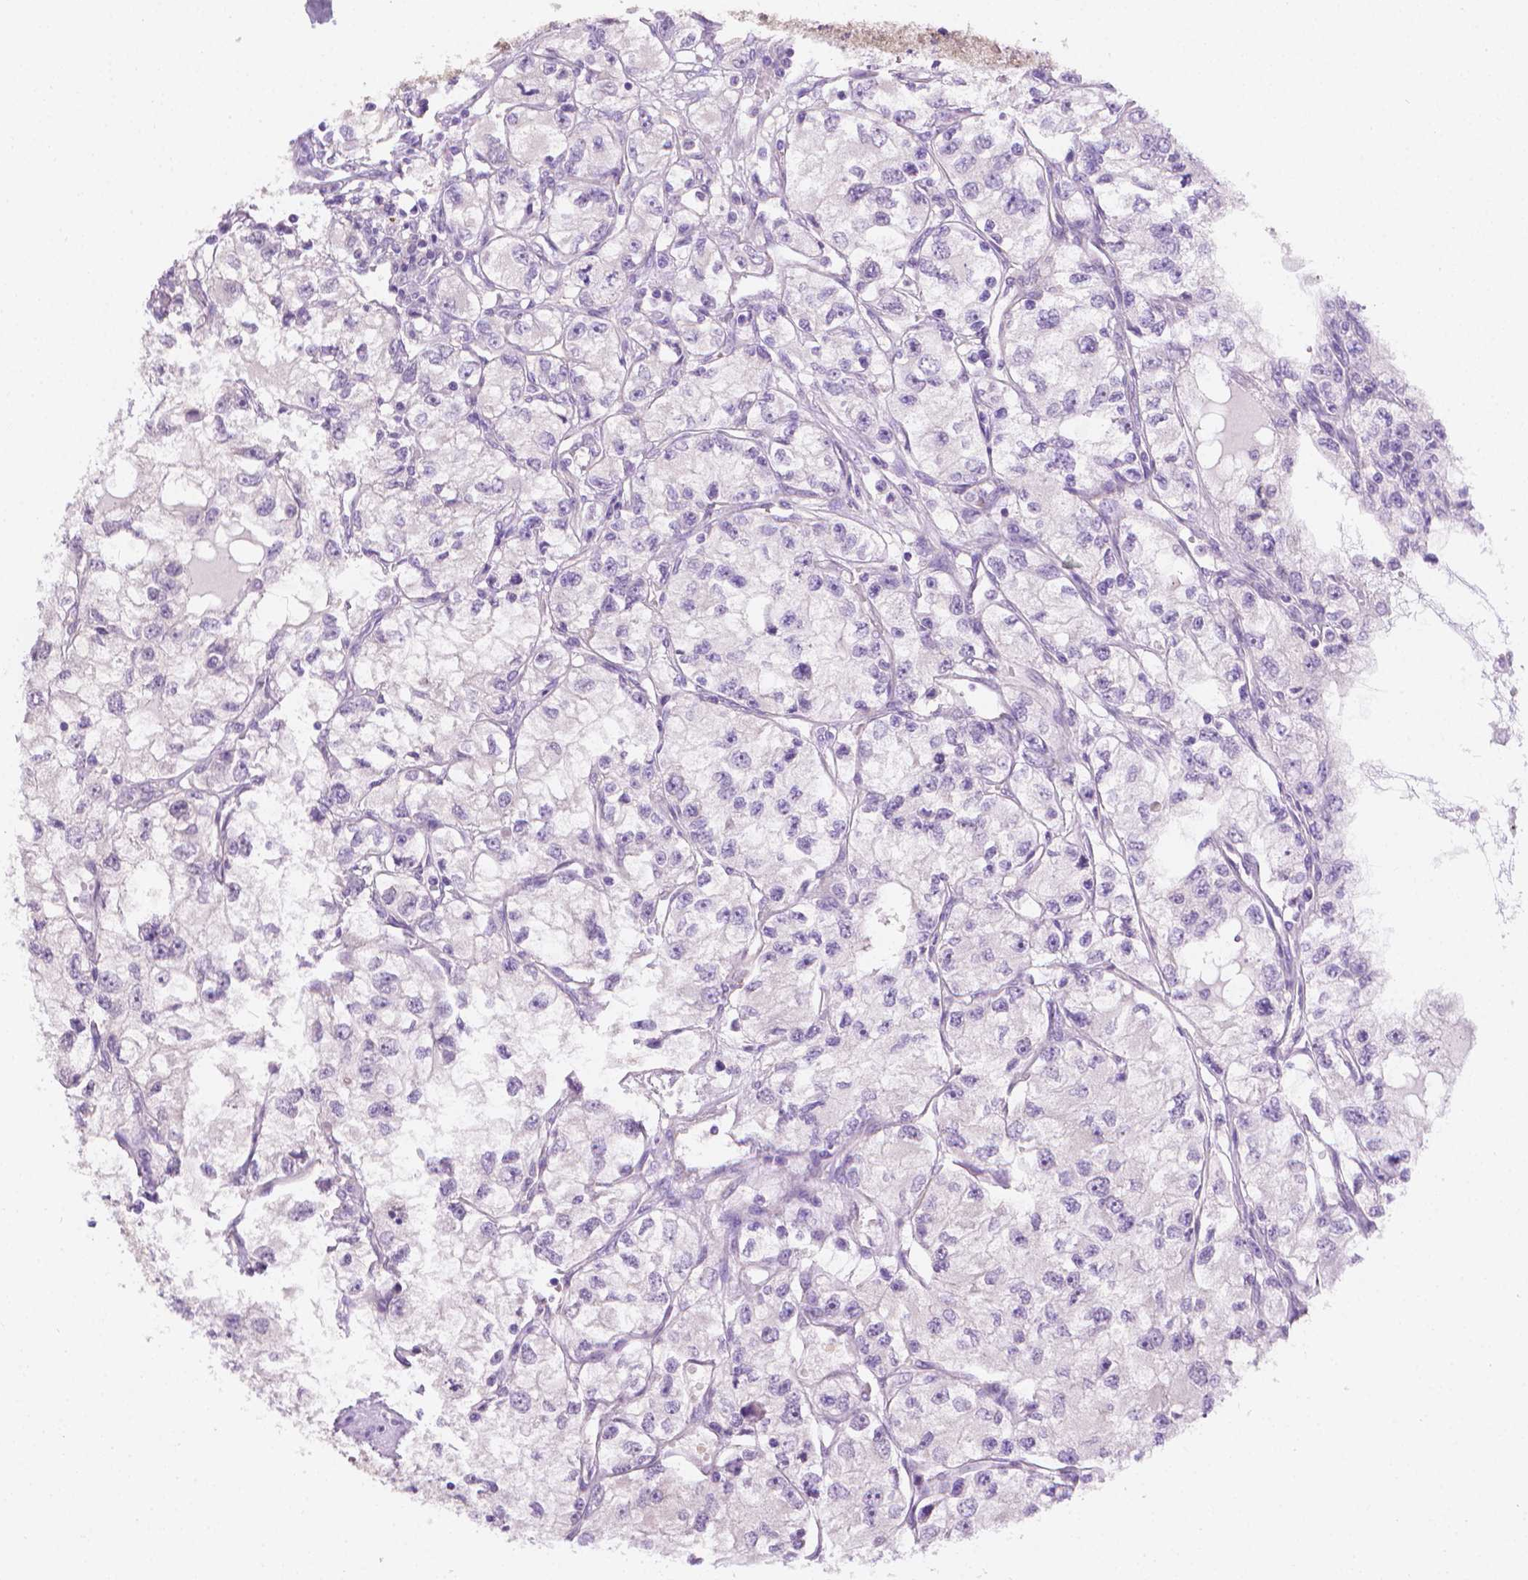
{"staining": {"intensity": "negative", "quantity": "none", "location": "none"}, "tissue": "renal cancer", "cell_type": "Tumor cells", "image_type": "cancer", "snomed": [{"axis": "morphology", "description": "Adenocarcinoma, NOS"}, {"axis": "topography", "description": "Kidney"}], "caption": "The micrograph shows no significant staining in tumor cells of renal adenocarcinoma.", "gene": "FASN", "patient": {"sex": "female", "age": 59}}